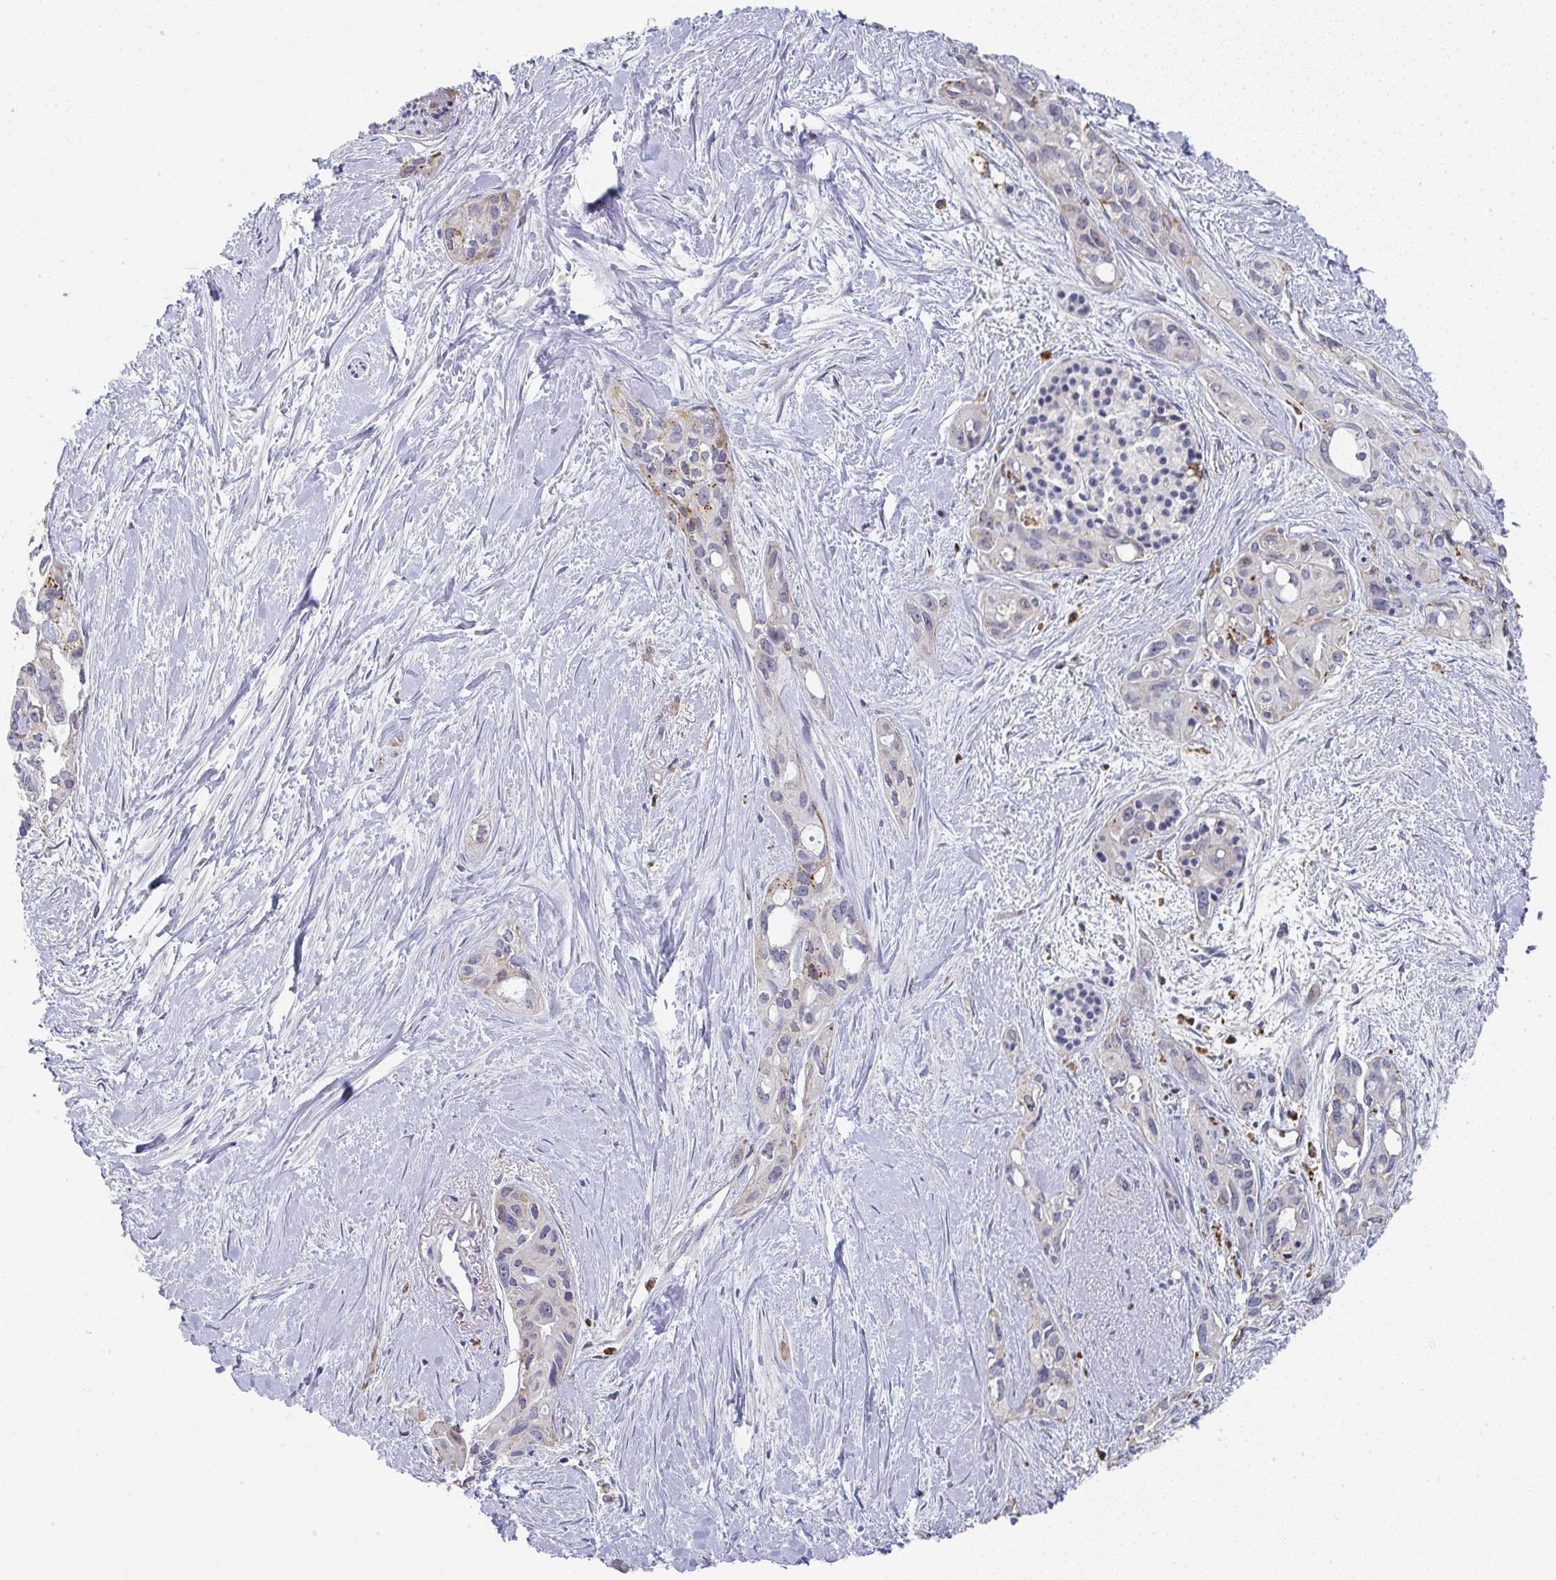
{"staining": {"intensity": "moderate", "quantity": "<25%", "location": "cytoplasmic/membranous"}, "tissue": "pancreatic cancer", "cell_type": "Tumor cells", "image_type": "cancer", "snomed": [{"axis": "morphology", "description": "Adenocarcinoma, NOS"}, {"axis": "topography", "description": "Pancreas"}], "caption": "Immunohistochemical staining of human pancreatic cancer (adenocarcinoma) exhibits low levels of moderate cytoplasmic/membranous protein expression in approximately <25% of tumor cells.", "gene": "NCF1", "patient": {"sex": "female", "age": 50}}